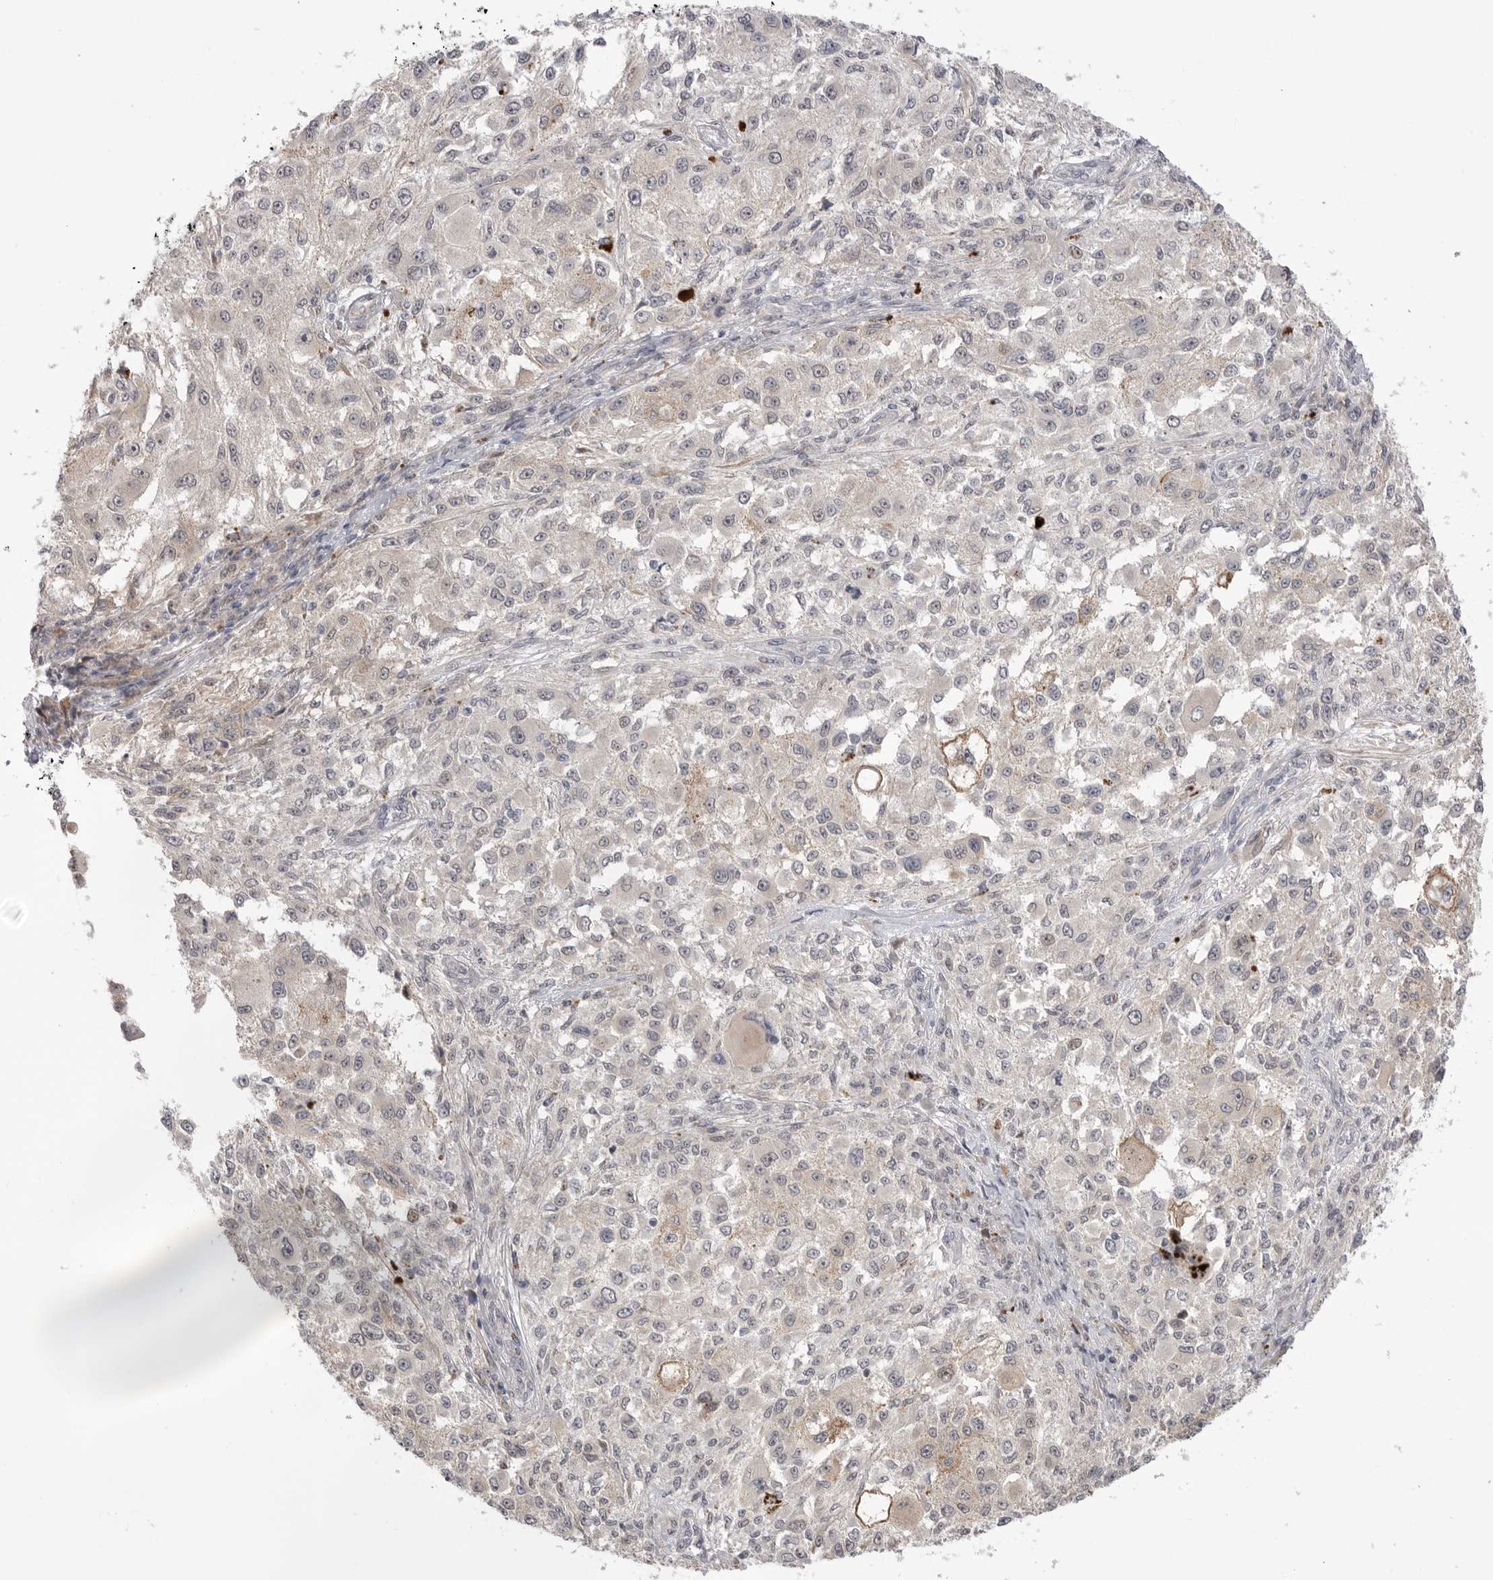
{"staining": {"intensity": "weak", "quantity": "<25%", "location": "cytoplasmic/membranous,nuclear"}, "tissue": "melanoma", "cell_type": "Tumor cells", "image_type": "cancer", "snomed": [{"axis": "morphology", "description": "Necrosis, NOS"}, {"axis": "morphology", "description": "Malignant melanoma, NOS"}, {"axis": "topography", "description": "Skin"}], "caption": "Tumor cells are negative for protein expression in human melanoma. The staining was performed using DAB (3,3'-diaminobenzidine) to visualize the protein expression in brown, while the nuclei were stained in blue with hematoxylin (Magnification: 20x).", "gene": "GGT6", "patient": {"sex": "female", "age": 87}}